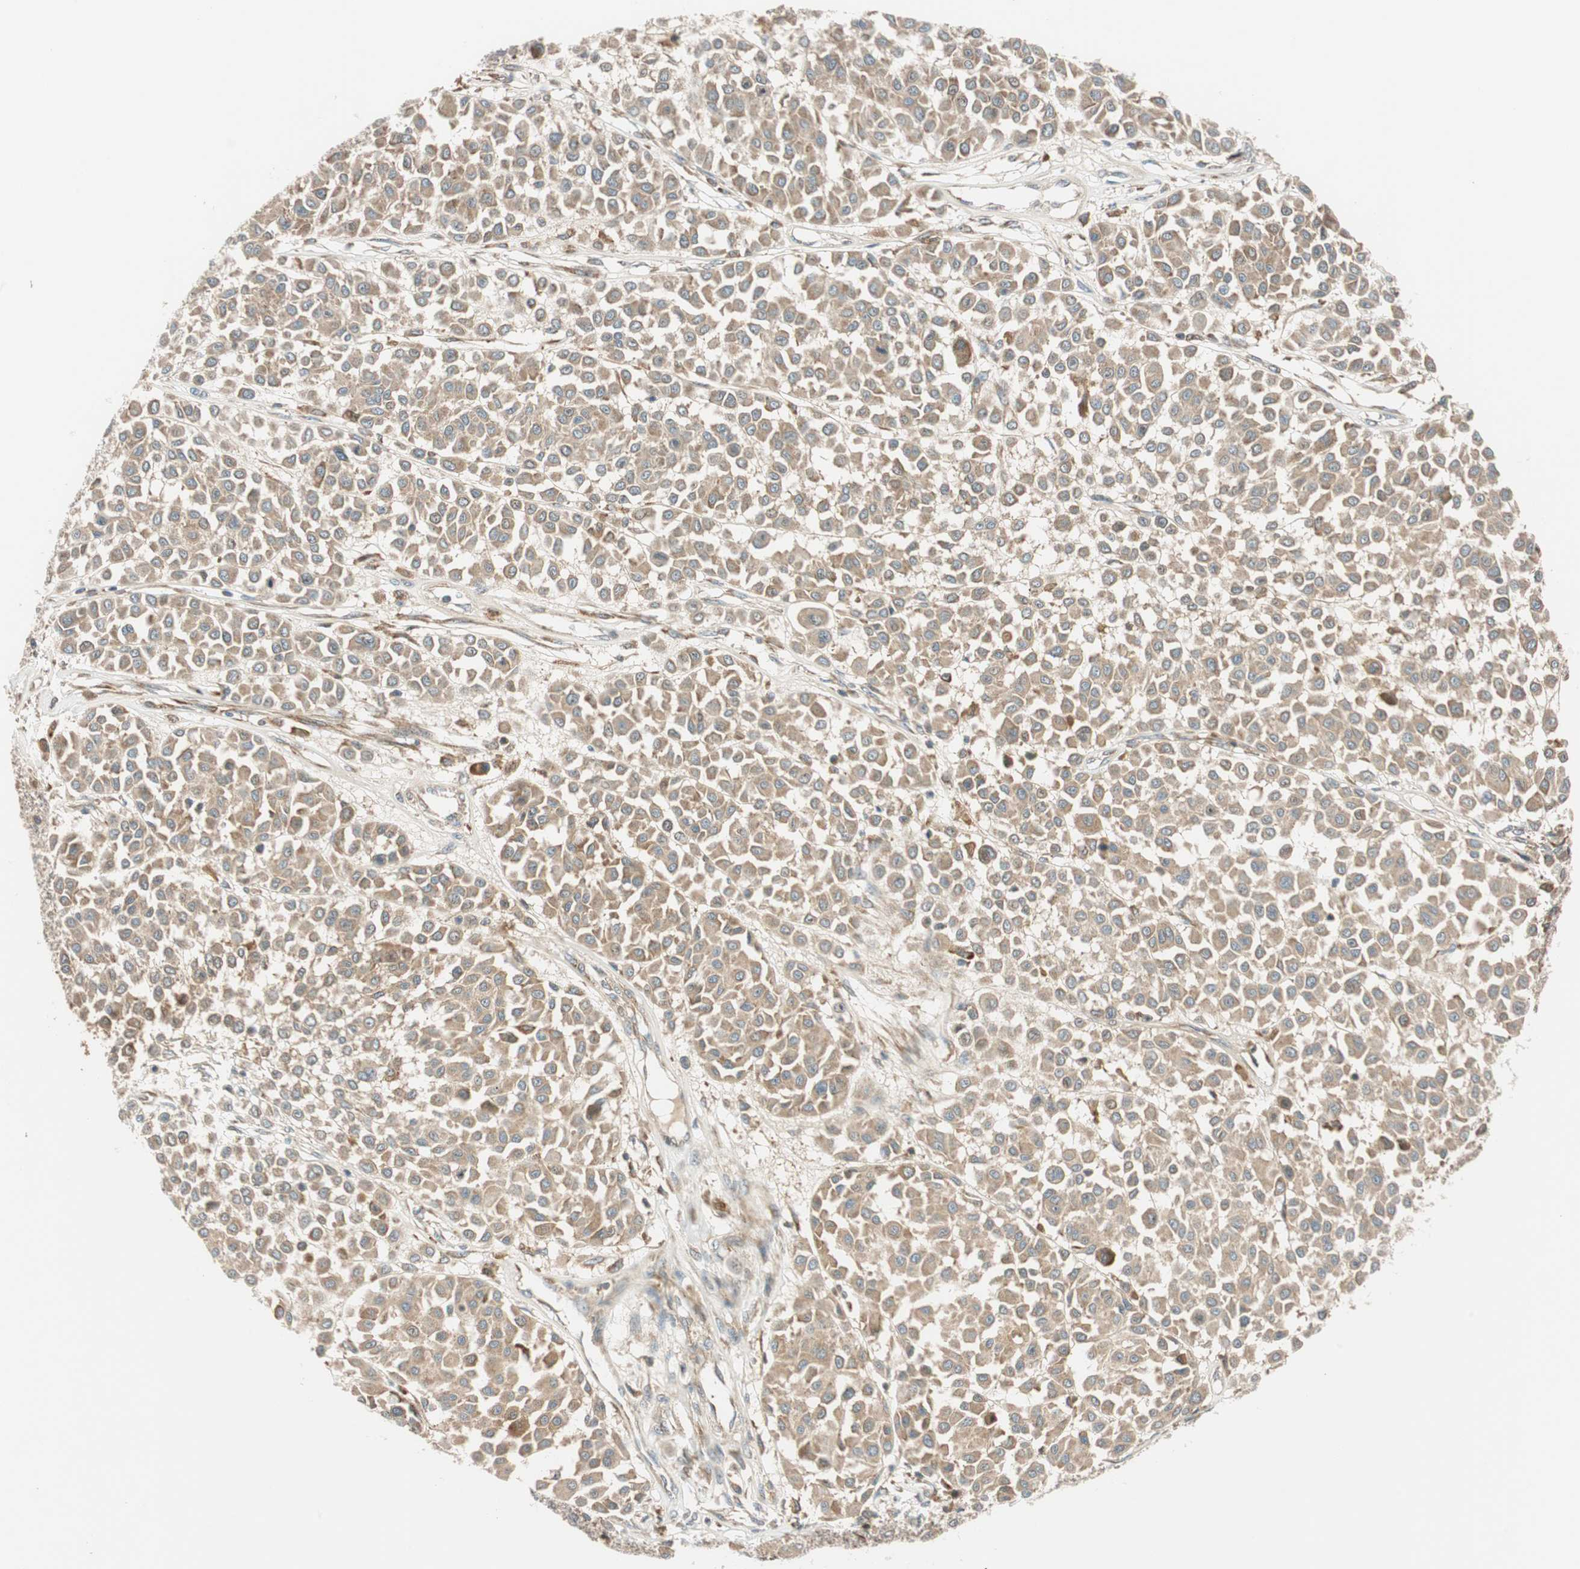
{"staining": {"intensity": "weak", "quantity": ">75%", "location": "cytoplasmic/membranous"}, "tissue": "melanoma", "cell_type": "Tumor cells", "image_type": "cancer", "snomed": [{"axis": "morphology", "description": "Malignant melanoma, Metastatic site"}, {"axis": "topography", "description": "Soft tissue"}], "caption": "Protein positivity by immunohistochemistry exhibits weak cytoplasmic/membranous expression in approximately >75% of tumor cells in malignant melanoma (metastatic site).", "gene": "ABI1", "patient": {"sex": "male", "age": 41}}